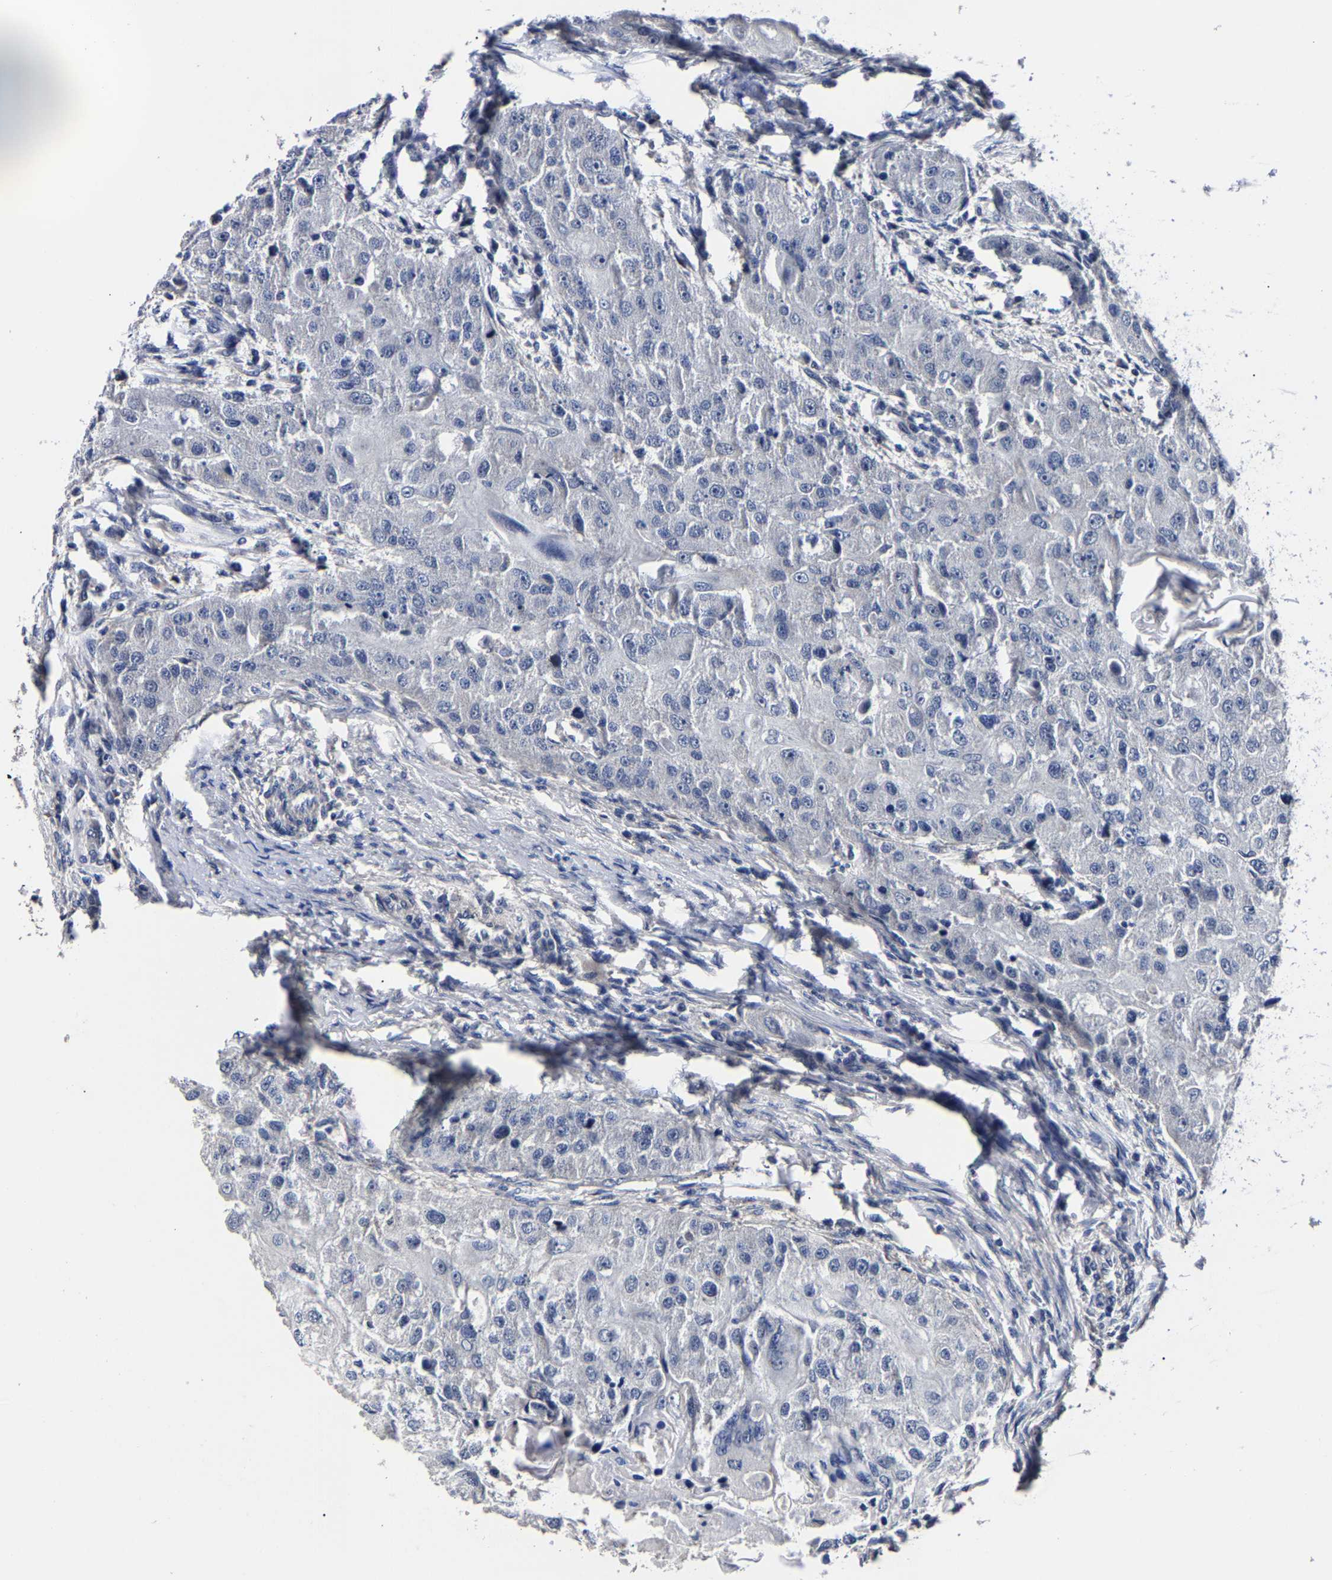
{"staining": {"intensity": "negative", "quantity": "none", "location": "none"}, "tissue": "head and neck cancer", "cell_type": "Tumor cells", "image_type": "cancer", "snomed": [{"axis": "morphology", "description": "Normal tissue, NOS"}, {"axis": "morphology", "description": "Squamous cell carcinoma, NOS"}, {"axis": "topography", "description": "Skeletal muscle"}, {"axis": "topography", "description": "Head-Neck"}], "caption": "DAB immunohistochemical staining of human squamous cell carcinoma (head and neck) exhibits no significant expression in tumor cells.", "gene": "AKAP4", "patient": {"sex": "male", "age": 51}}